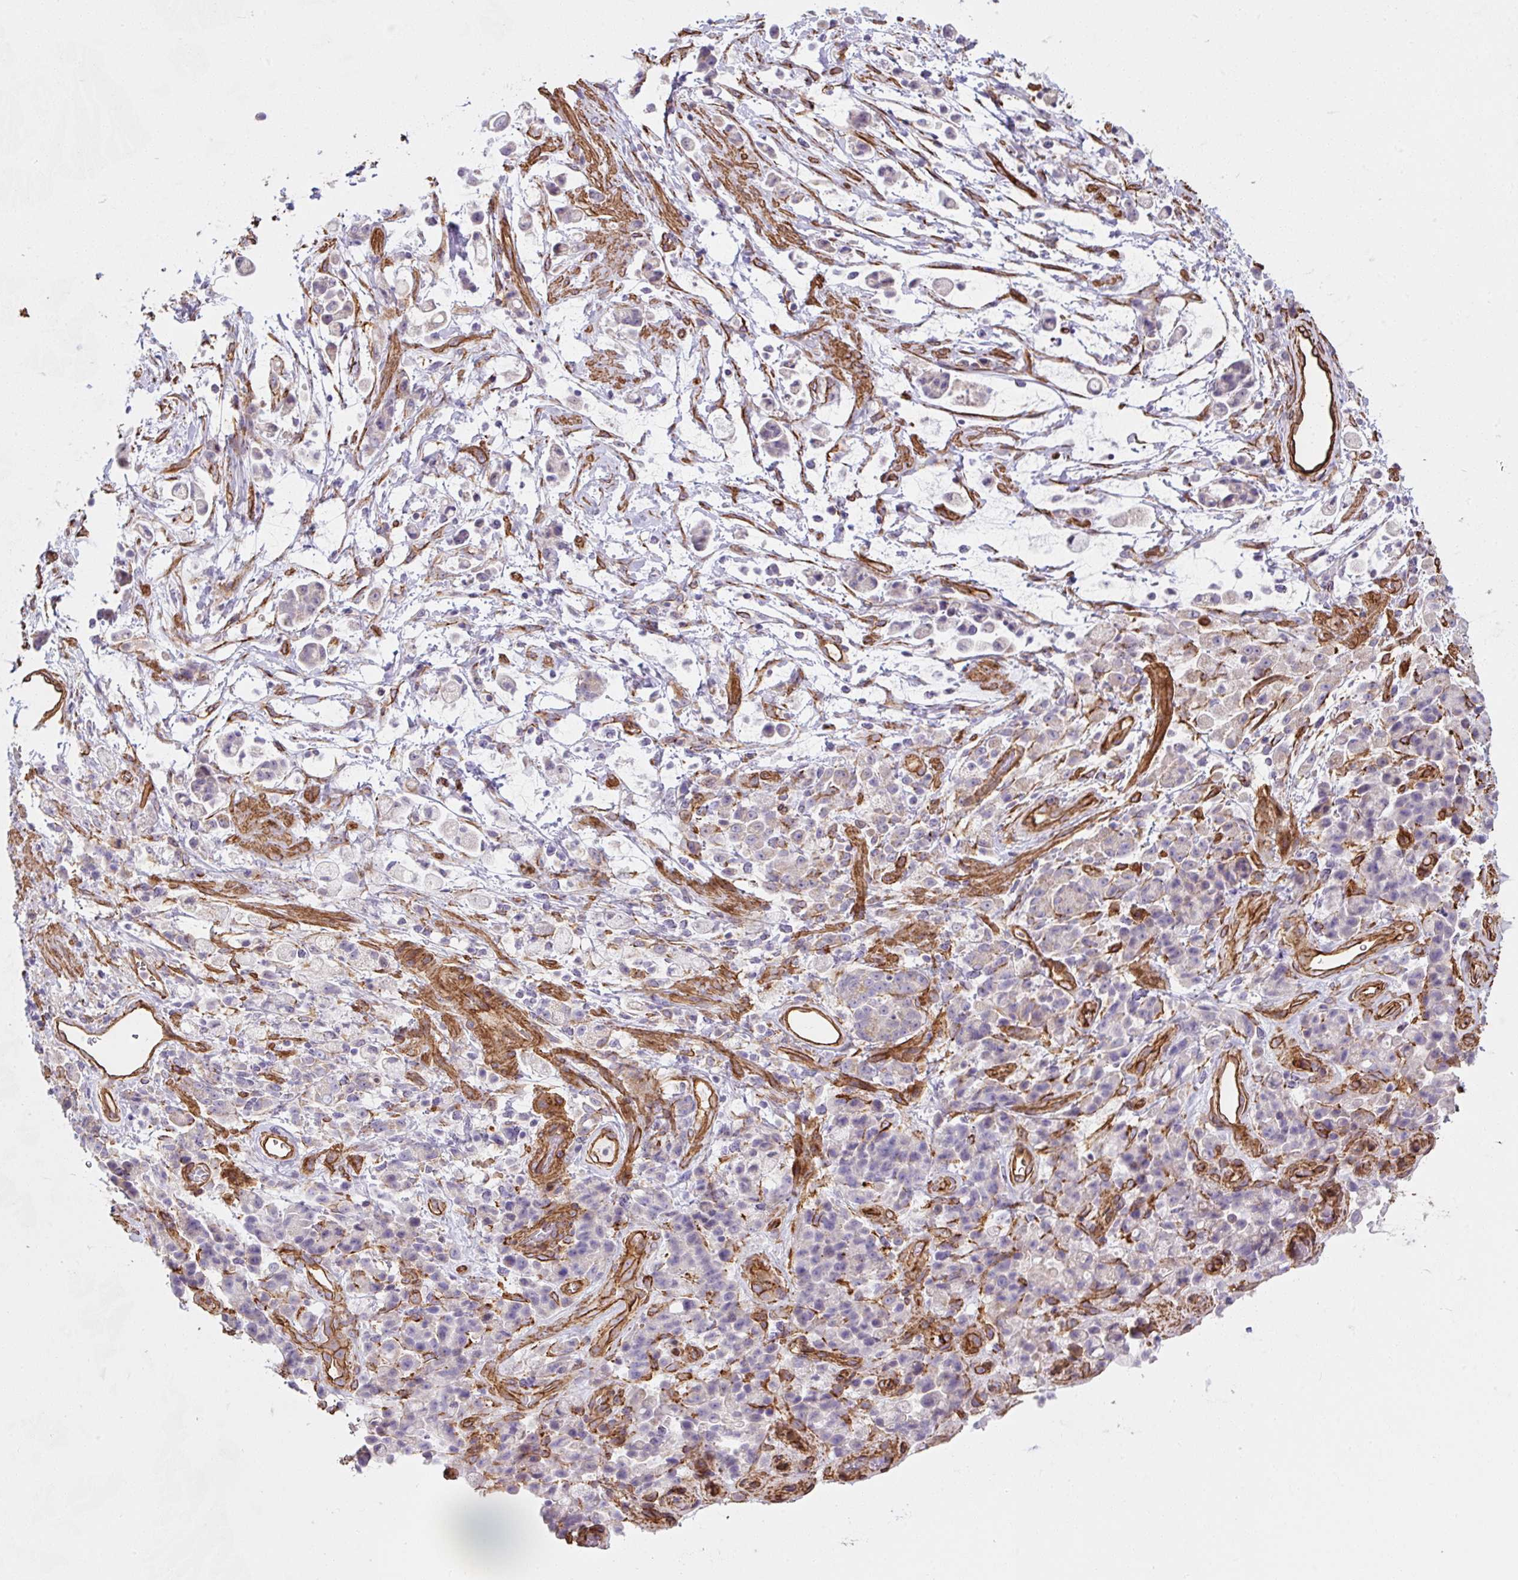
{"staining": {"intensity": "weak", "quantity": "<25%", "location": "cytoplasmic/membranous"}, "tissue": "stomach cancer", "cell_type": "Tumor cells", "image_type": "cancer", "snomed": [{"axis": "morphology", "description": "Adenocarcinoma, NOS"}, {"axis": "topography", "description": "Stomach"}], "caption": "An immunohistochemistry photomicrograph of stomach cancer (adenocarcinoma) is shown. There is no staining in tumor cells of stomach cancer (adenocarcinoma).", "gene": "ANKUB1", "patient": {"sex": "female", "age": 60}}